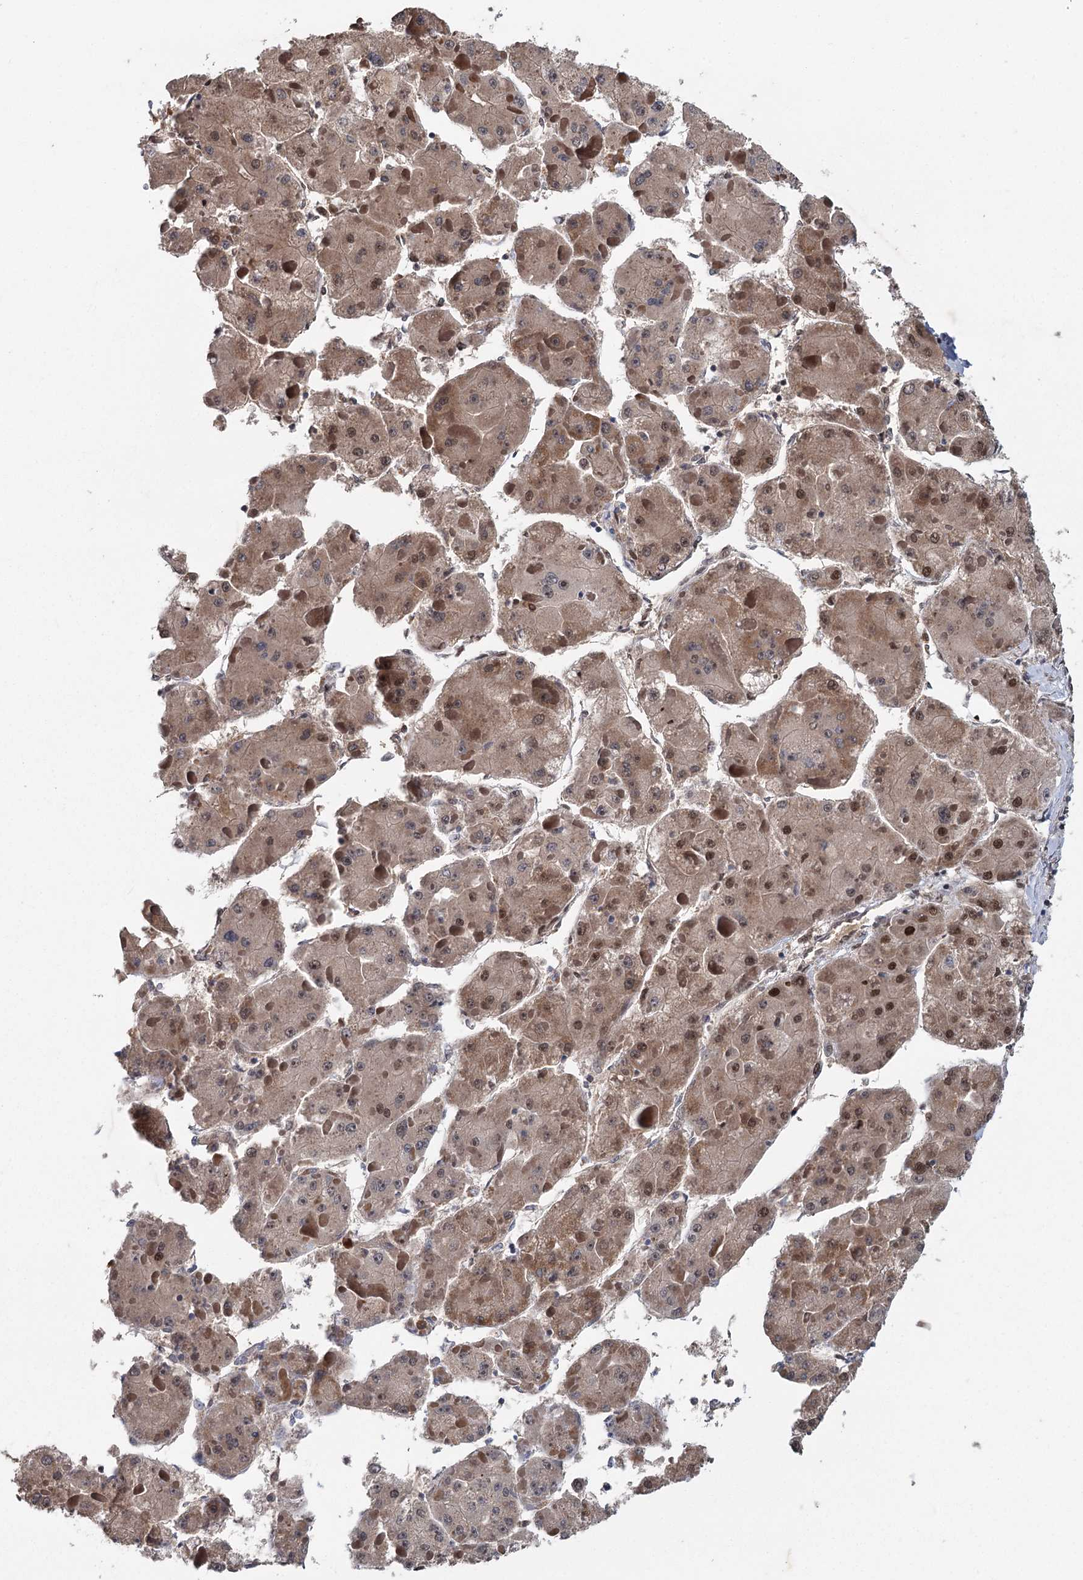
{"staining": {"intensity": "weak", "quantity": ">75%", "location": "cytoplasmic/membranous,nuclear"}, "tissue": "liver cancer", "cell_type": "Tumor cells", "image_type": "cancer", "snomed": [{"axis": "morphology", "description": "Carcinoma, Hepatocellular, NOS"}, {"axis": "topography", "description": "Liver"}], "caption": "Protein analysis of liver hepatocellular carcinoma tissue reveals weak cytoplasmic/membranous and nuclear positivity in about >75% of tumor cells. The staining was performed using DAB (3,3'-diaminobenzidine), with brown indicating positive protein expression. Nuclei are stained blue with hematoxylin.", "gene": "MYG1", "patient": {"sex": "female", "age": 73}}